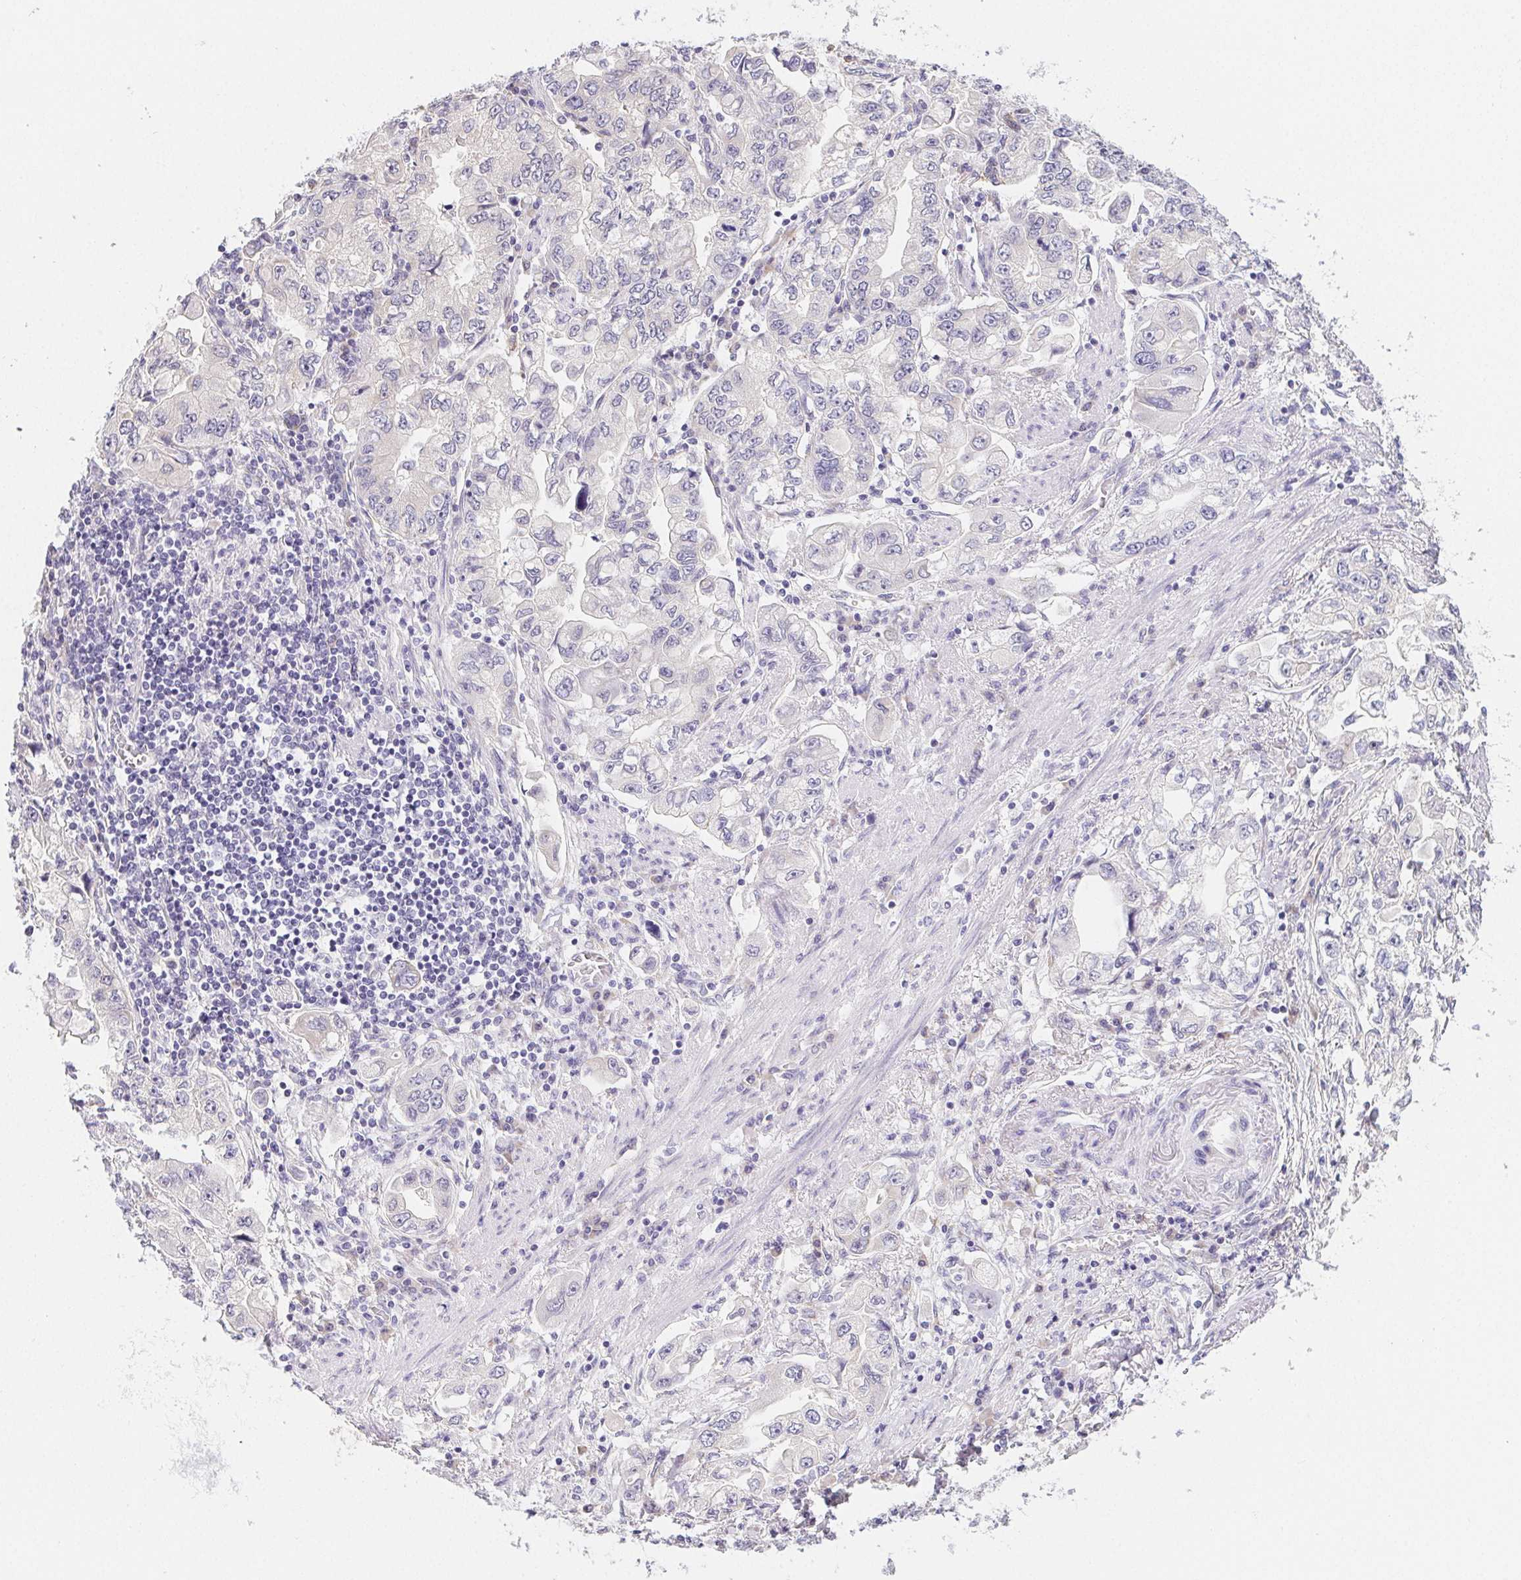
{"staining": {"intensity": "negative", "quantity": "none", "location": "none"}, "tissue": "stomach cancer", "cell_type": "Tumor cells", "image_type": "cancer", "snomed": [{"axis": "morphology", "description": "Adenocarcinoma, NOS"}, {"axis": "topography", "description": "Stomach, lower"}], "caption": "High magnification brightfield microscopy of adenocarcinoma (stomach) stained with DAB (3,3'-diaminobenzidine) (brown) and counterstained with hematoxylin (blue): tumor cells show no significant staining.", "gene": "ZBBX", "patient": {"sex": "female", "age": 93}}